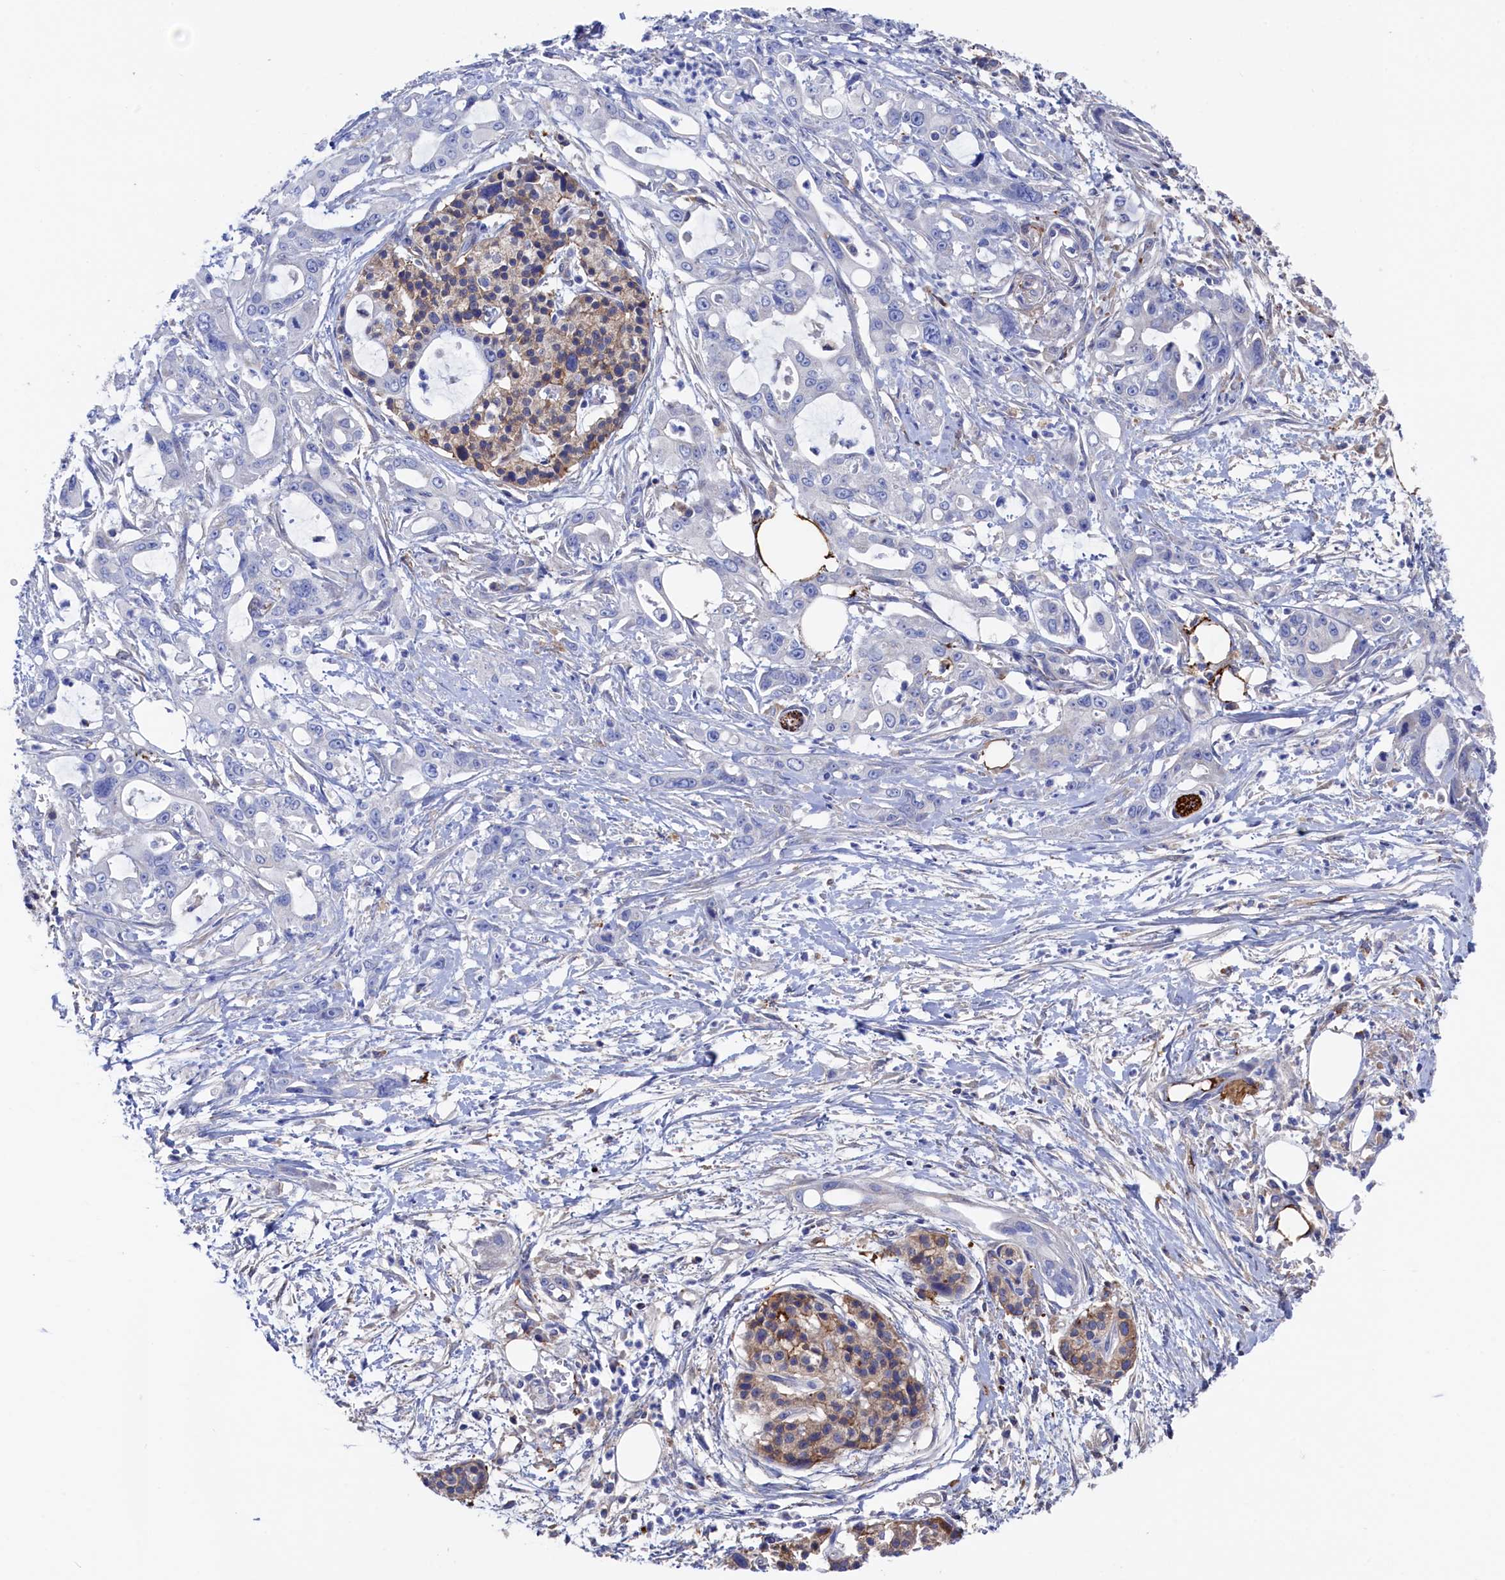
{"staining": {"intensity": "negative", "quantity": "none", "location": "none"}, "tissue": "pancreatic cancer", "cell_type": "Tumor cells", "image_type": "cancer", "snomed": [{"axis": "morphology", "description": "Adenocarcinoma, NOS"}, {"axis": "topography", "description": "Pancreas"}], "caption": "This histopathology image is of pancreatic cancer stained with IHC to label a protein in brown with the nuclei are counter-stained blue. There is no positivity in tumor cells. Nuclei are stained in blue.", "gene": "C12orf73", "patient": {"sex": "male", "age": 68}}